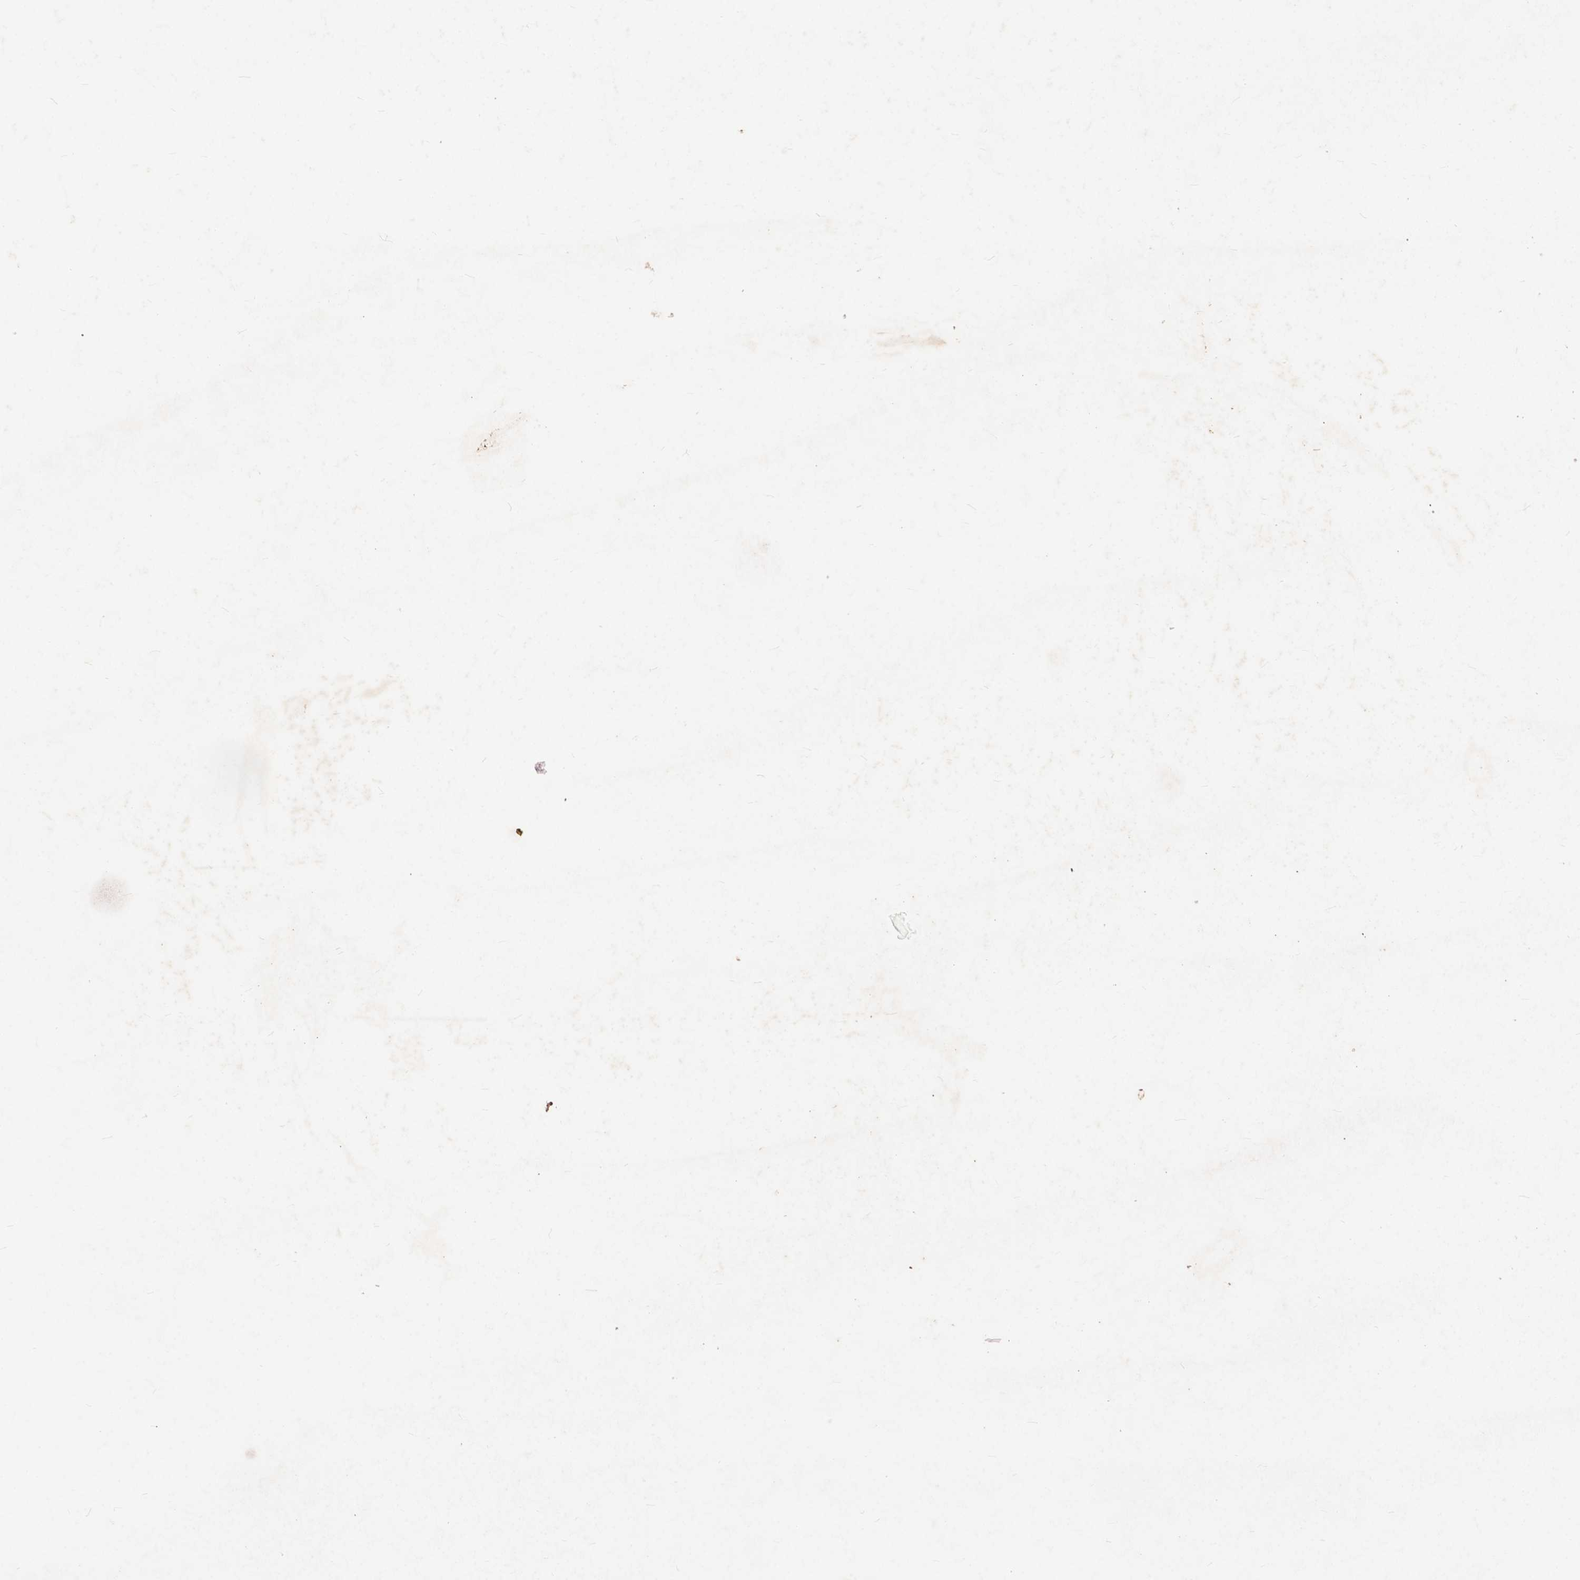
{"staining": {"intensity": "moderate", "quantity": "<25%", "location": "cytoplasmic/membranous"}, "tissue": "testis cancer", "cell_type": "Tumor cells", "image_type": "cancer", "snomed": [{"axis": "morphology", "description": "Carcinoma, Embryonal, NOS"}, {"axis": "morphology", "description": "Teratoma, malignant, NOS"}, {"axis": "topography", "description": "Testis"}], "caption": "A brown stain shows moderate cytoplasmic/membranous staining of a protein in teratoma (malignant) (testis) tumor cells.", "gene": "RFPL4B", "patient": {"sex": "male", "age": 24}}